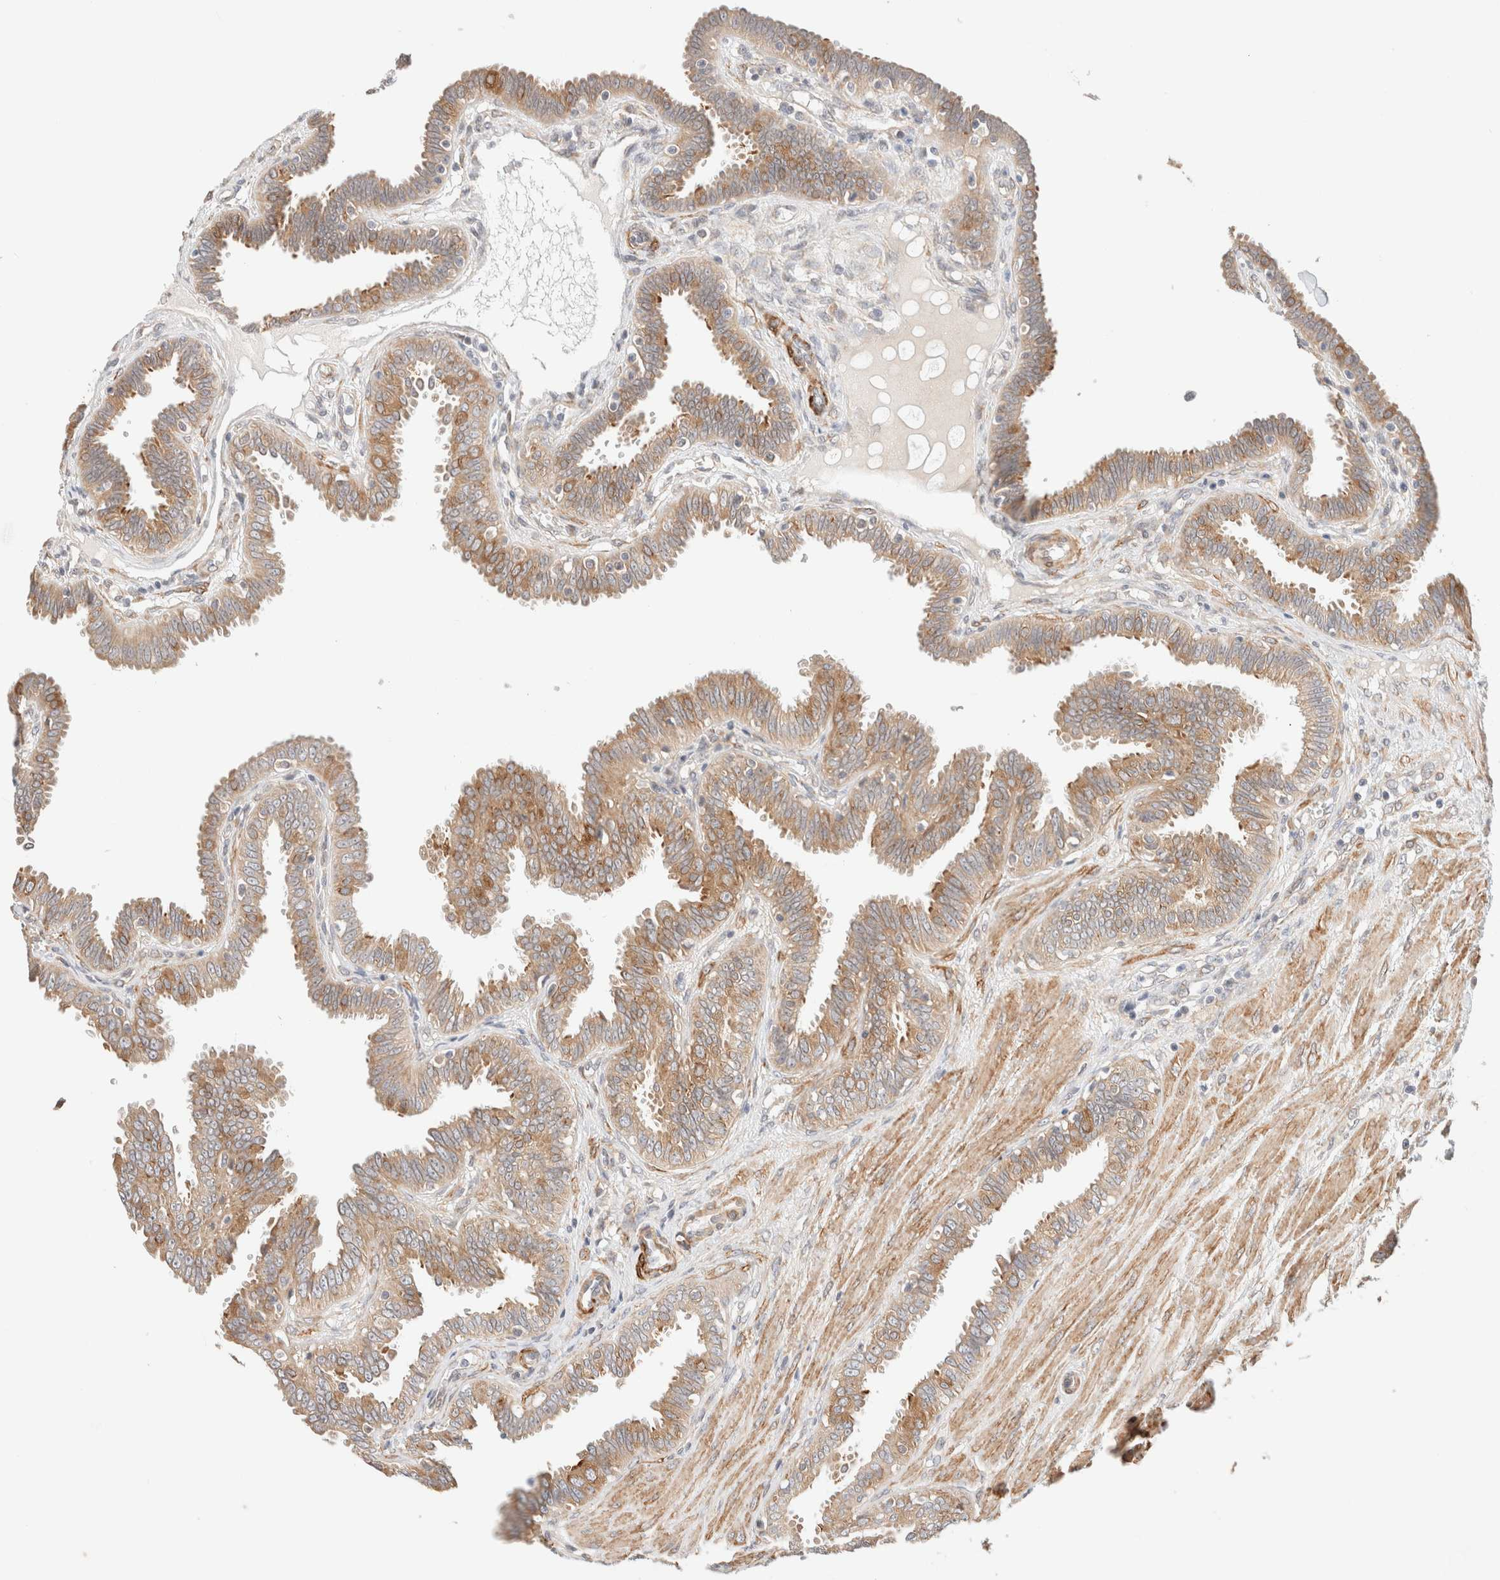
{"staining": {"intensity": "moderate", "quantity": ">75%", "location": "cytoplasmic/membranous"}, "tissue": "fallopian tube", "cell_type": "Glandular cells", "image_type": "normal", "snomed": [{"axis": "morphology", "description": "Normal tissue, NOS"}, {"axis": "topography", "description": "Fallopian tube"}], "caption": "Approximately >75% of glandular cells in normal human fallopian tube reveal moderate cytoplasmic/membranous protein staining as visualized by brown immunohistochemical staining.", "gene": "RRP15", "patient": {"sex": "female", "age": 32}}